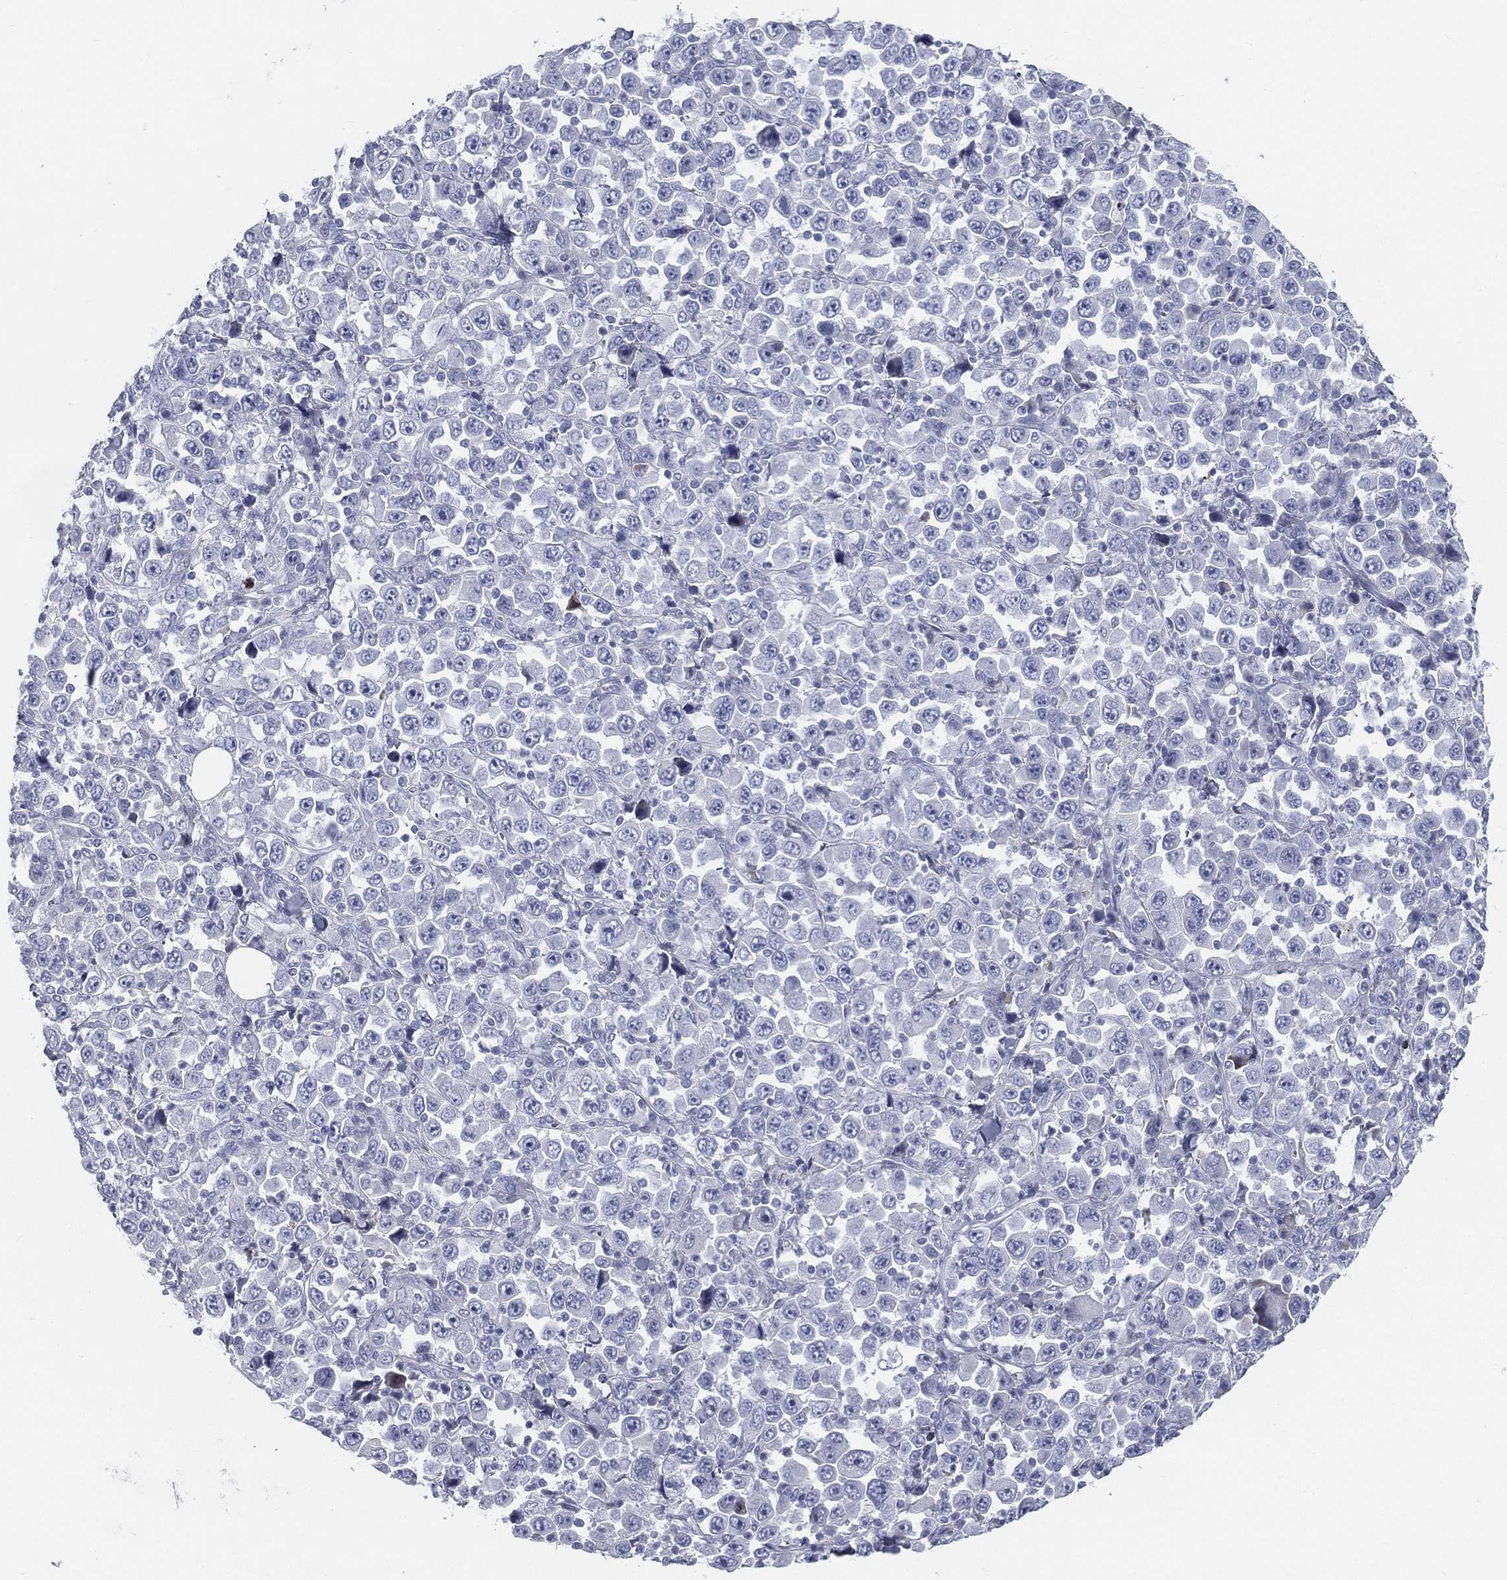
{"staining": {"intensity": "negative", "quantity": "none", "location": "none"}, "tissue": "stomach cancer", "cell_type": "Tumor cells", "image_type": "cancer", "snomed": [{"axis": "morphology", "description": "Normal tissue, NOS"}, {"axis": "morphology", "description": "Adenocarcinoma, NOS"}, {"axis": "topography", "description": "Stomach, upper"}, {"axis": "topography", "description": "Stomach"}], "caption": "Immunohistochemistry of human stomach cancer shows no positivity in tumor cells.", "gene": "SPPL2C", "patient": {"sex": "male", "age": 59}}